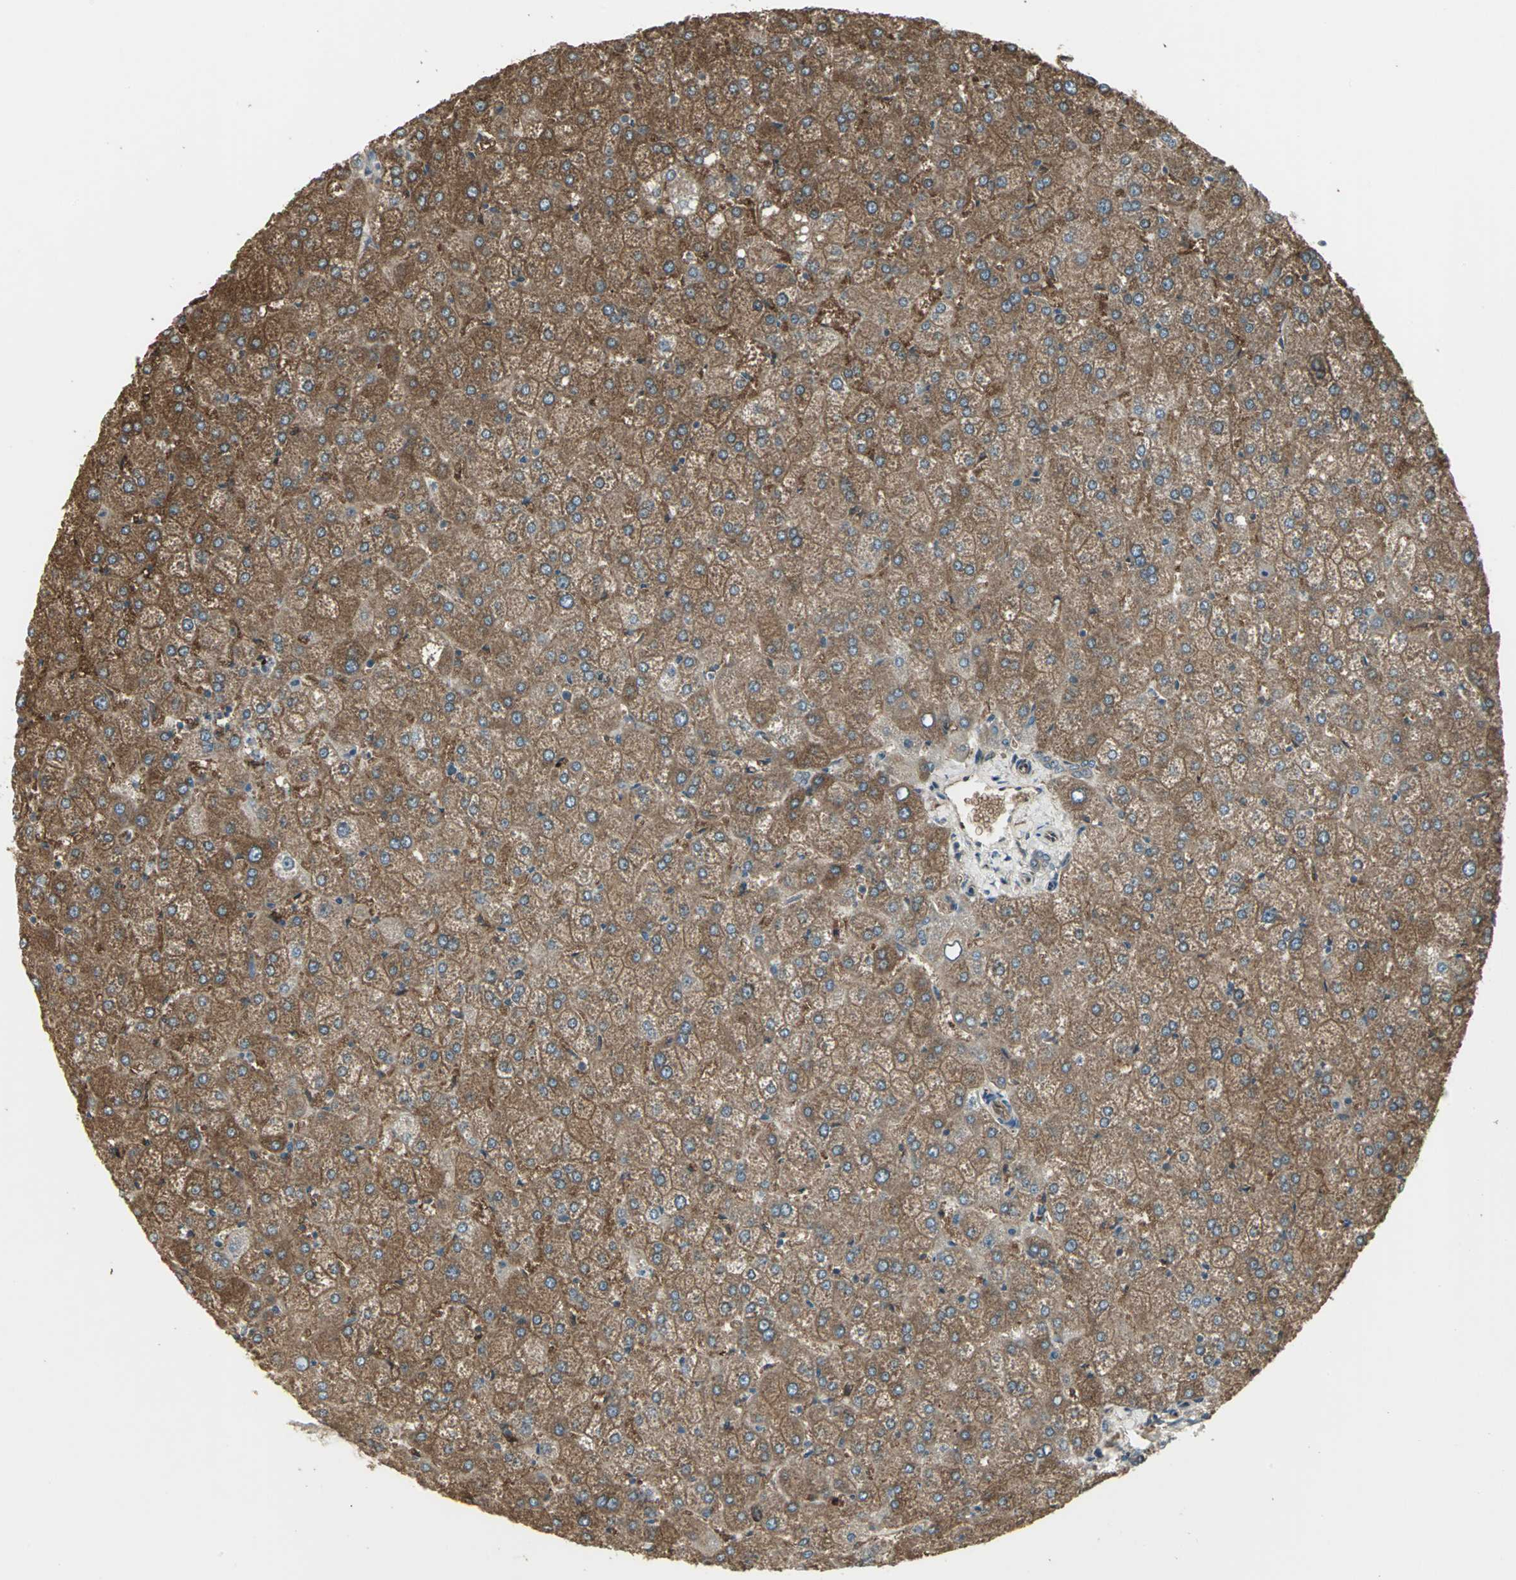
{"staining": {"intensity": "moderate", "quantity": ">75%", "location": "cytoplasmic/membranous"}, "tissue": "liver", "cell_type": "Cholangiocytes", "image_type": "normal", "snomed": [{"axis": "morphology", "description": "Normal tissue, NOS"}, {"axis": "topography", "description": "Liver"}], "caption": "A photomicrograph of human liver stained for a protein shows moderate cytoplasmic/membranous brown staining in cholangiocytes. The protein of interest is shown in brown color, while the nuclei are stained blue.", "gene": "PRXL2B", "patient": {"sex": "female", "age": 32}}